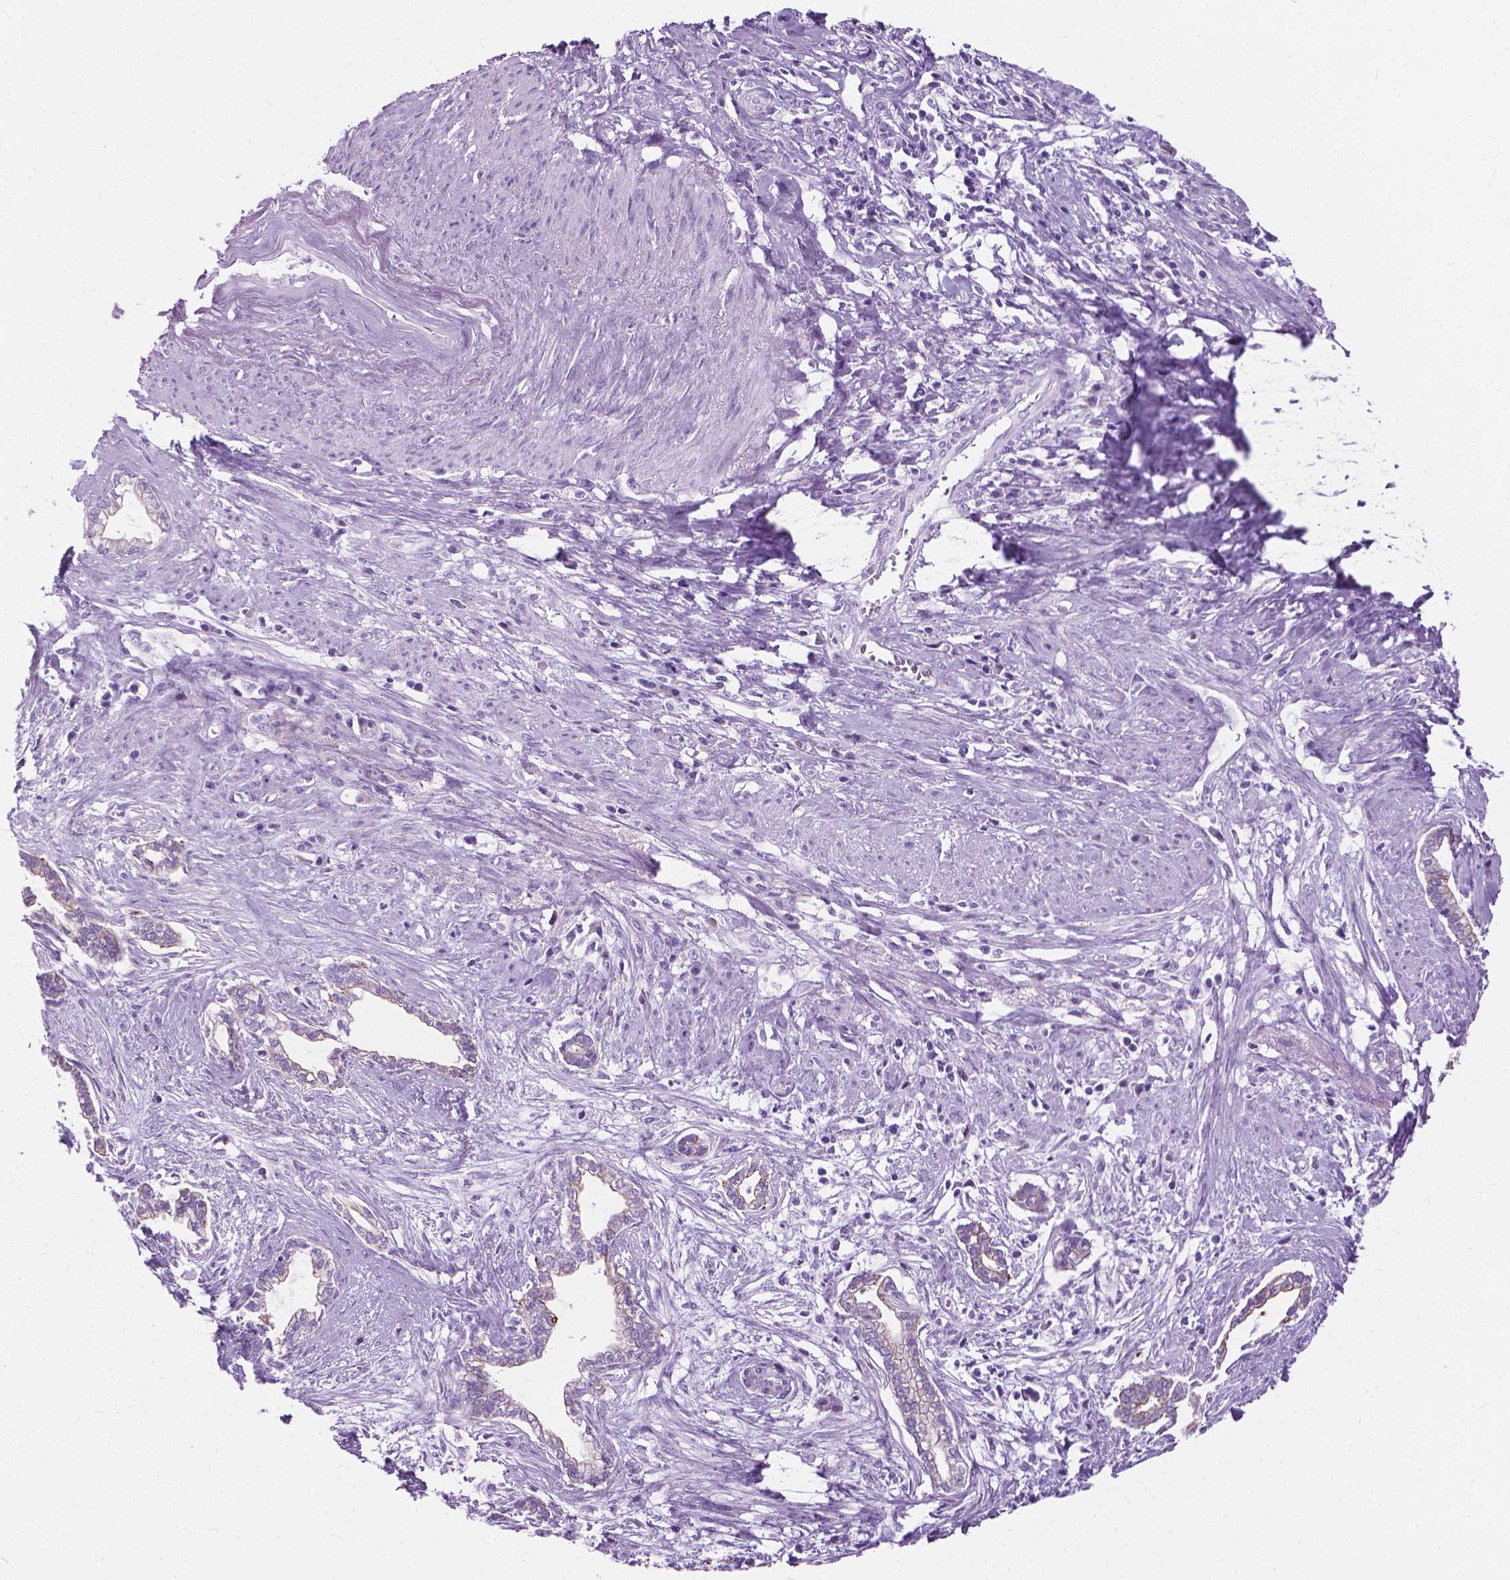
{"staining": {"intensity": "negative", "quantity": "none", "location": "none"}, "tissue": "cervical cancer", "cell_type": "Tumor cells", "image_type": "cancer", "snomed": [{"axis": "morphology", "description": "Adenocarcinoma, NOS"}, {"axis": "topography", "description": "Cervix"}], "caption": "High magnification brightfield microscopy of cervical cancer stained with DAB (3,3'-diaminobenzidine) (brown) and counterstained with hematoxylin (blue): tumor cells show no significant positivity. The staining was performed using DAB (3,3'-diaminobenzidine) to visualize the protein expression in brown, while the nuclei were stained in blue with hematoxylin (Magnification: 20x).", "gene": "HTR2B", "patient": {"sex": "female", "age": 62}}